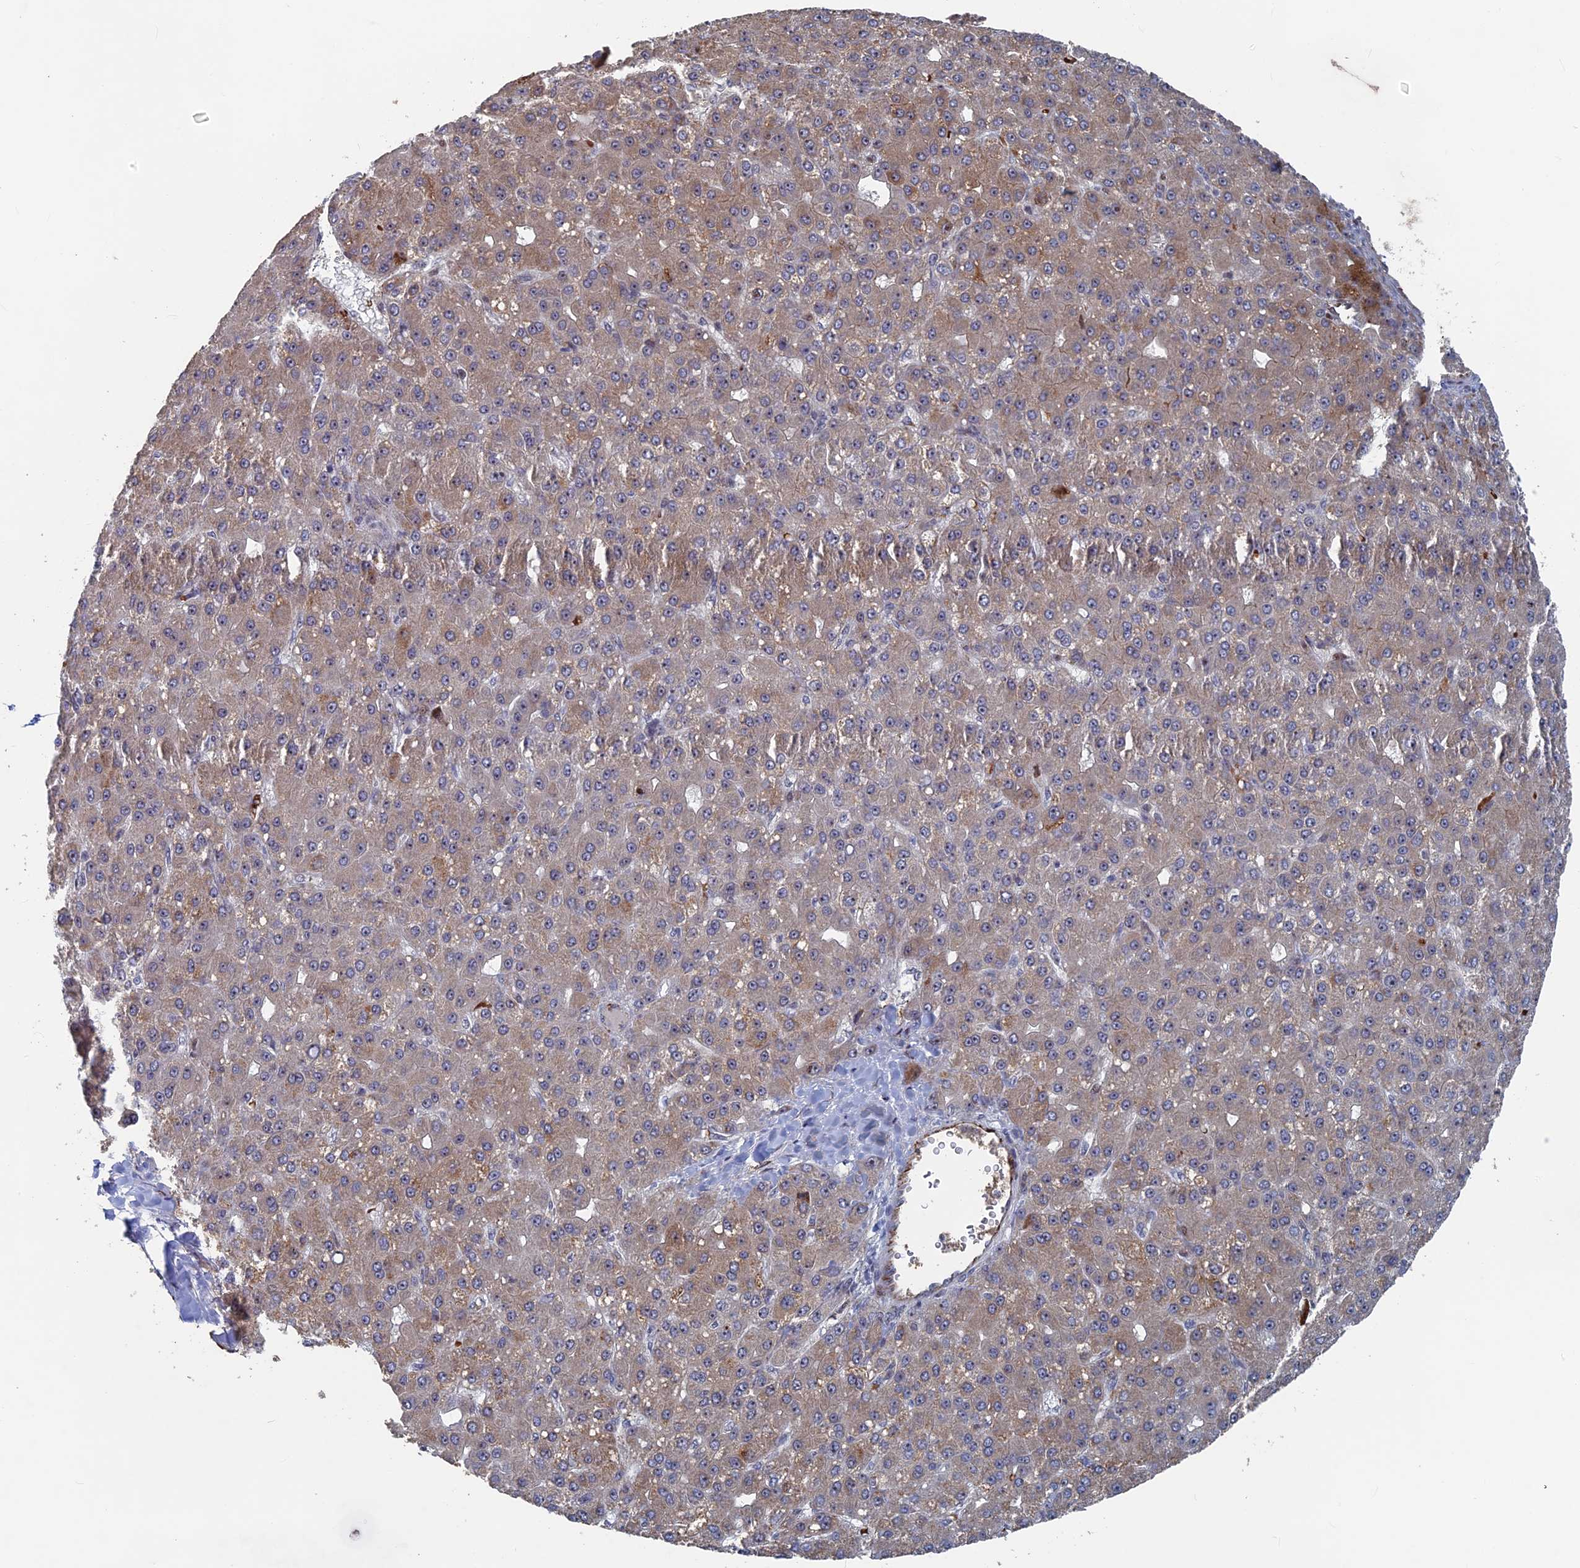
{"staining": {"intensity": "moderate", "quantity": ">75%", "location": "cytoplasmic/membranous"}, "tissue": "liver cancer", "cell_type": "Tumor cells", "image_type": "cancer", "snomed": [{"axis": "morphology", "description": "Carcinoma, Hepatocellular, NOS"}, {"axis": "topography", "description": "Liver"}], "caption": "Hepatocellular carcinoma (liver) stained for a protein (brown) shows moderate cytoplasmic/membranous positive expression in approximately >75% of tumor cells.", "gene": "SH3D21", "patient": {"sex": "male", "age": 67}}